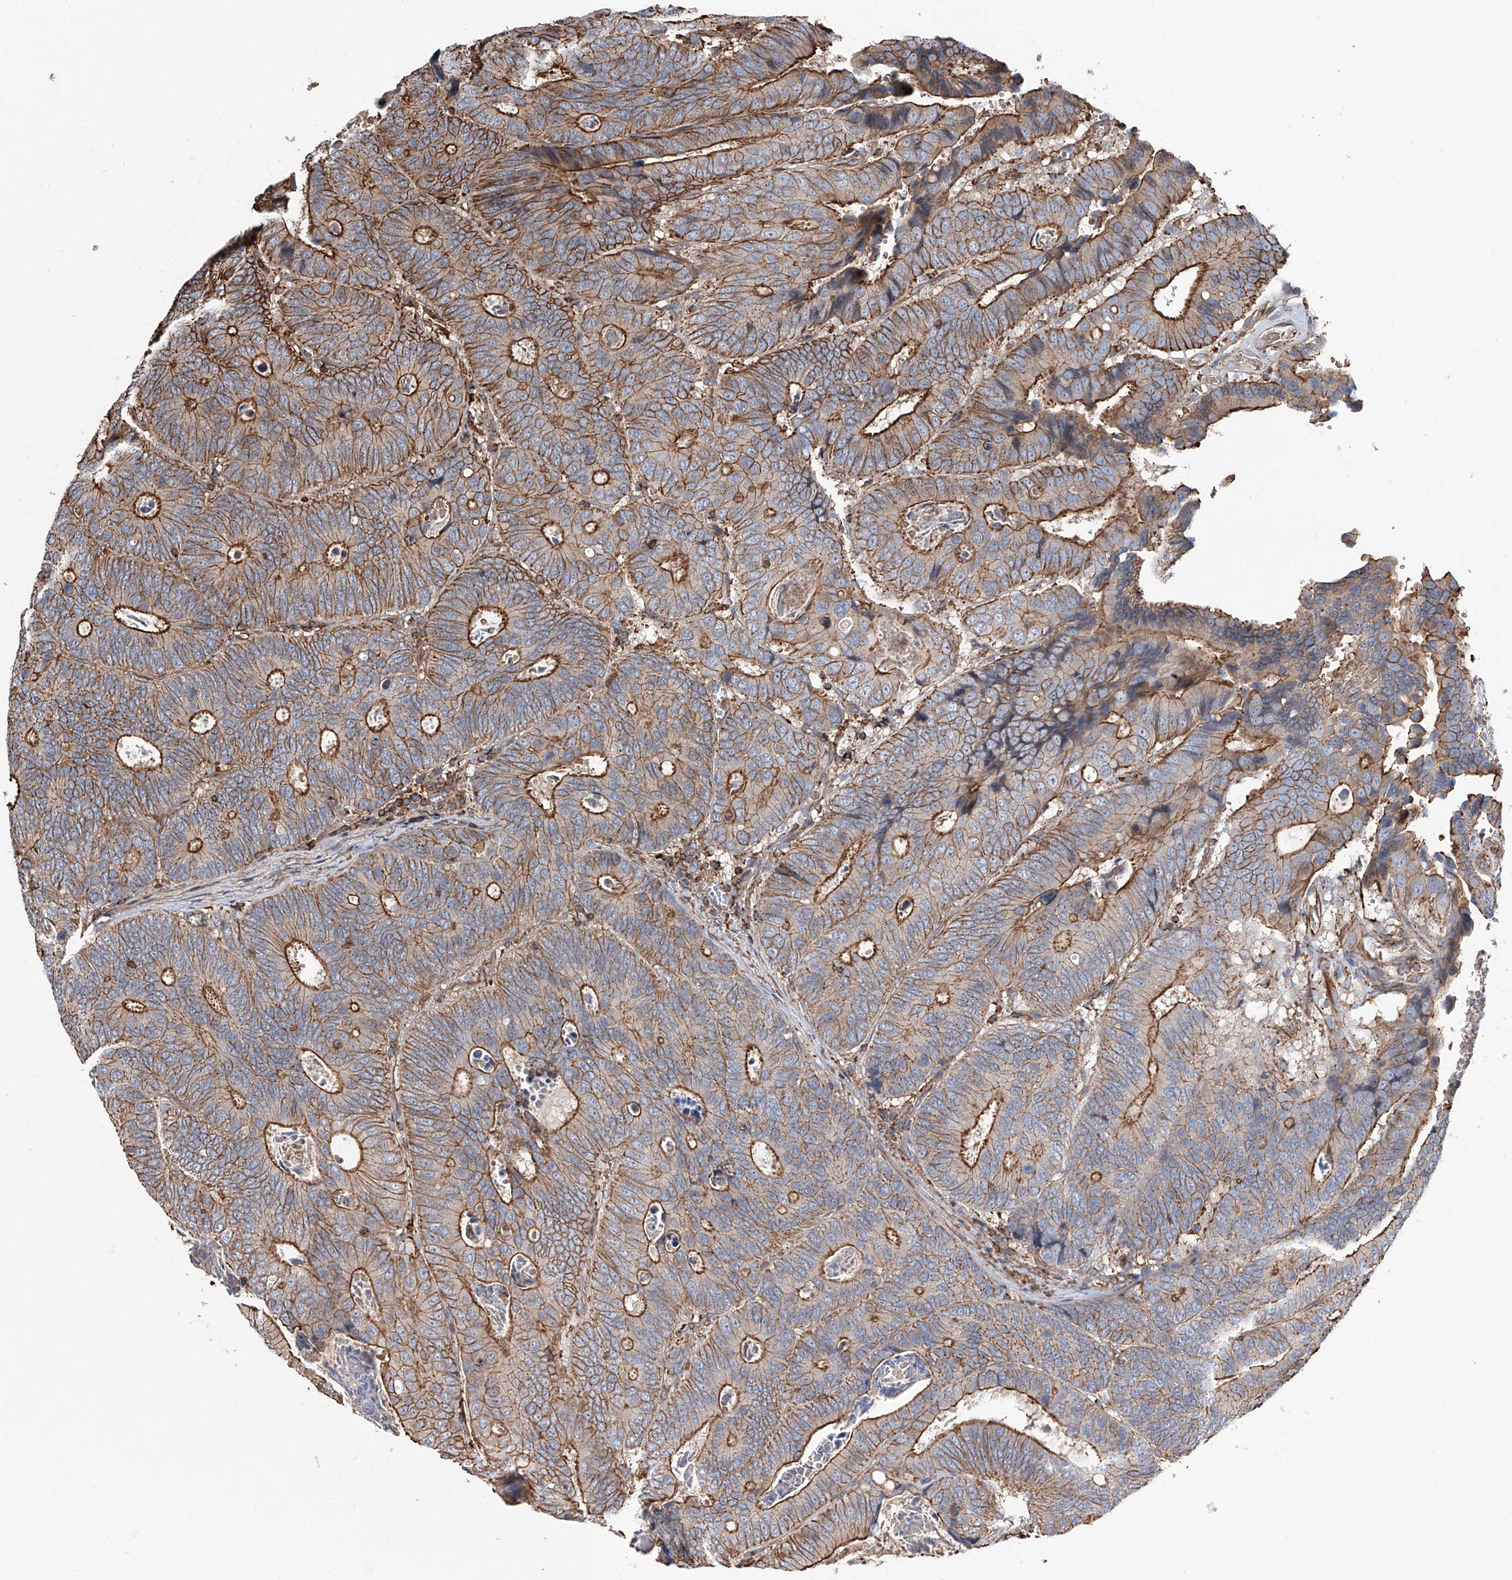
{"staining": {"intensity": "strong", "quantity": "25%-75%", "location": "cytoplasmic/membranous"}, "tissue": "colorectal cancer", "cell_type": "Tumor cells", "image_type": "cancer", "snomed": [{"axis": "morphology", "description": "Inflammation, NOS"}, {"axis": "morphology", "description": "Adenocarcinoma, NOS"}, {"axis": "topography", "description": "Colon"}], "caption": "IHC of colorectal adenocarcinoma exhibits high levels of strong cytoplasmic/membranous positivity in about 25%-75% of tumor cells.", "gene": "PIEZO2", "patient": {"sex": "male", "age": 72}}